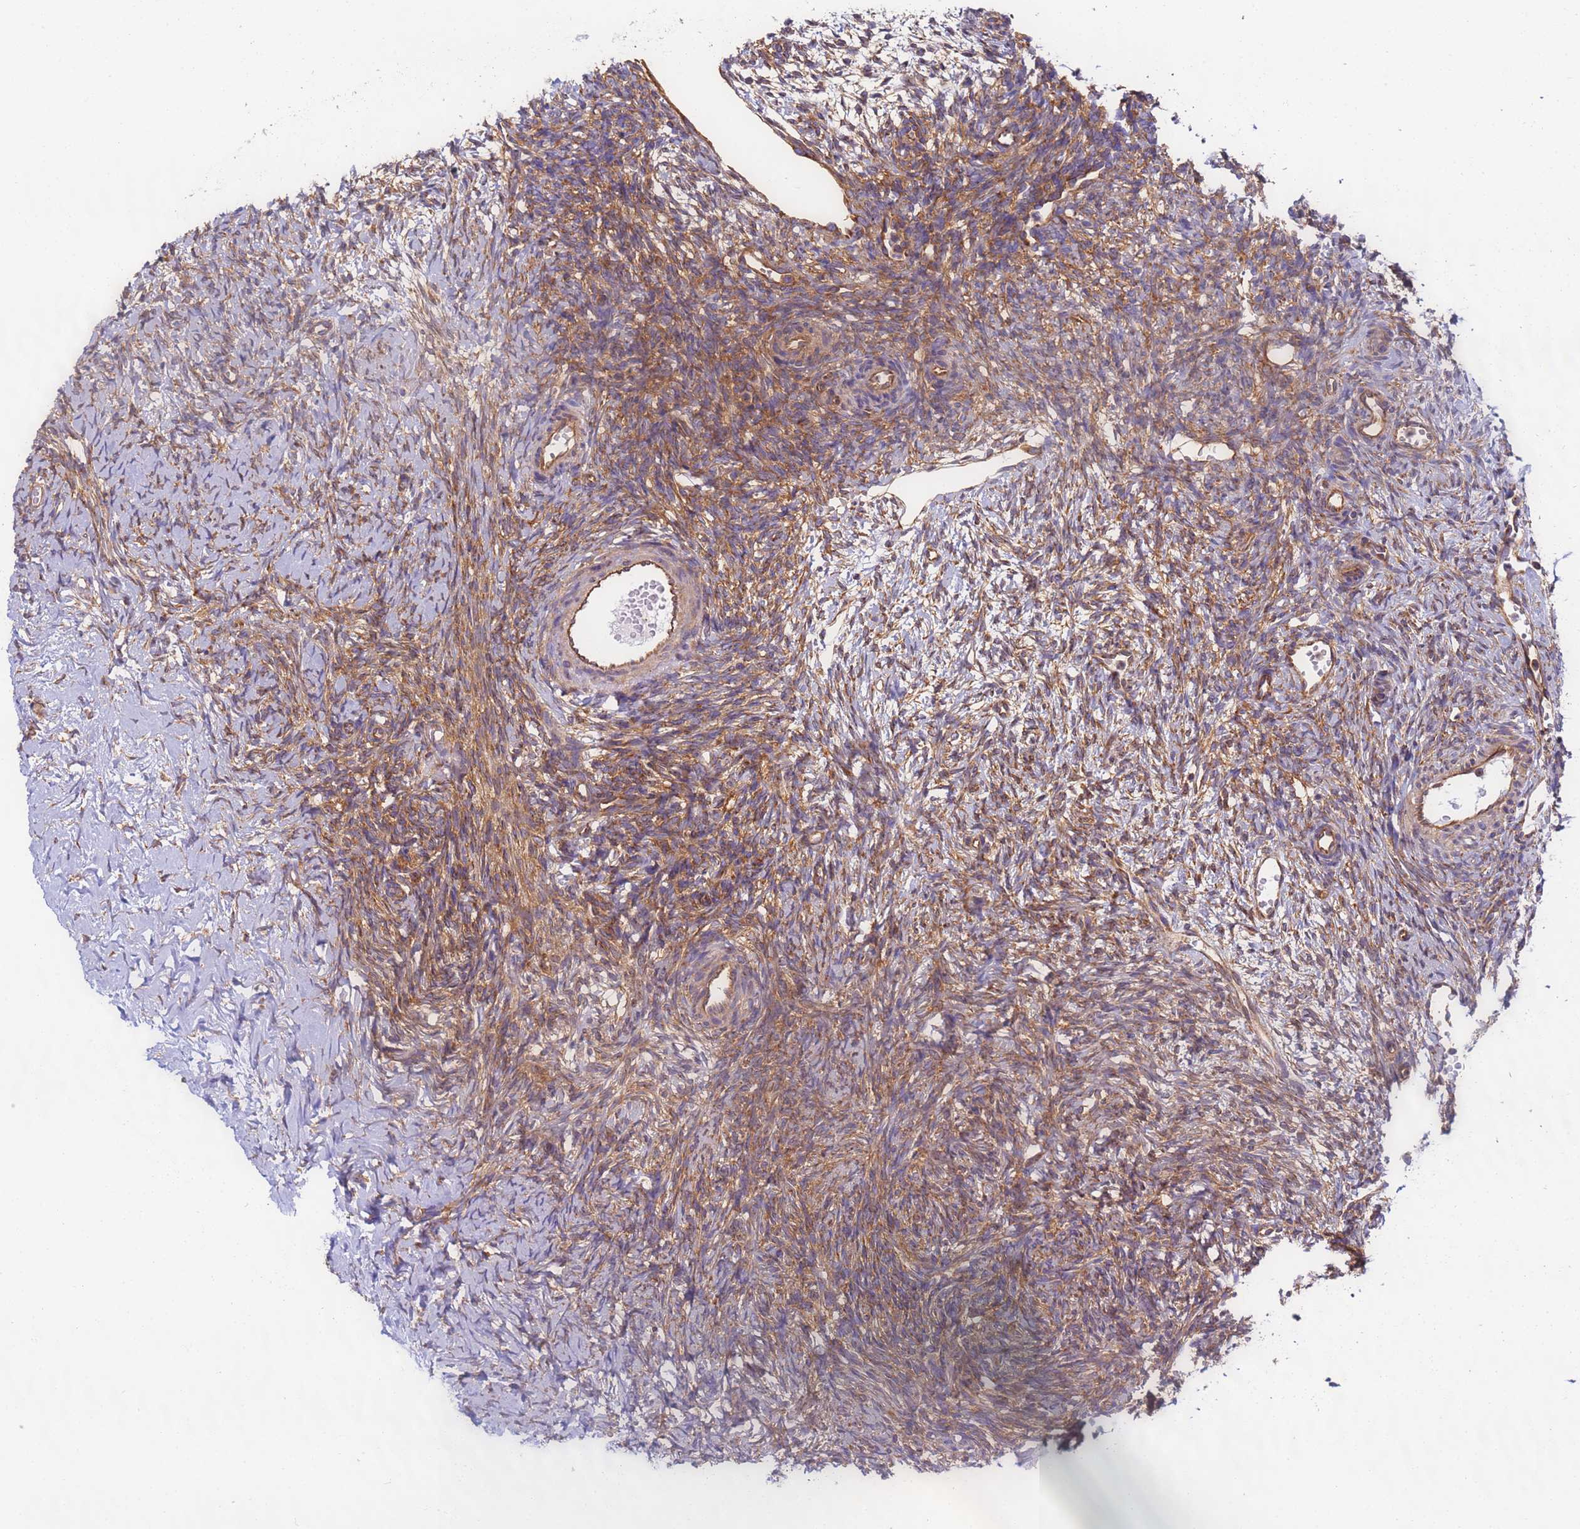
{"staining": {"intensity": "moderate", "quantity": ">75%", "location": "cytoplasmic/membranous"}, "tissue": "ovary", "cell_type": "Ovarian stroma cells", "image_type": "normal", "snomed": [{"axis": "morphology", "description": "Normal tissue, NOS"}, {"axis": "topography", "description": "Ovary"}], "caption": "IHC photomicrograph of normal ovary: ovary stained using immunohistochemistry demonstrates medium levels of moderate protein expression localized specifically in the cytoplasmic/membranous of ovarian stroma cells, appearing as a cytoplasmic/membranous brown color.", "gene": "DYNC1I2", "patient": {"sex": "female", "age": 39}}